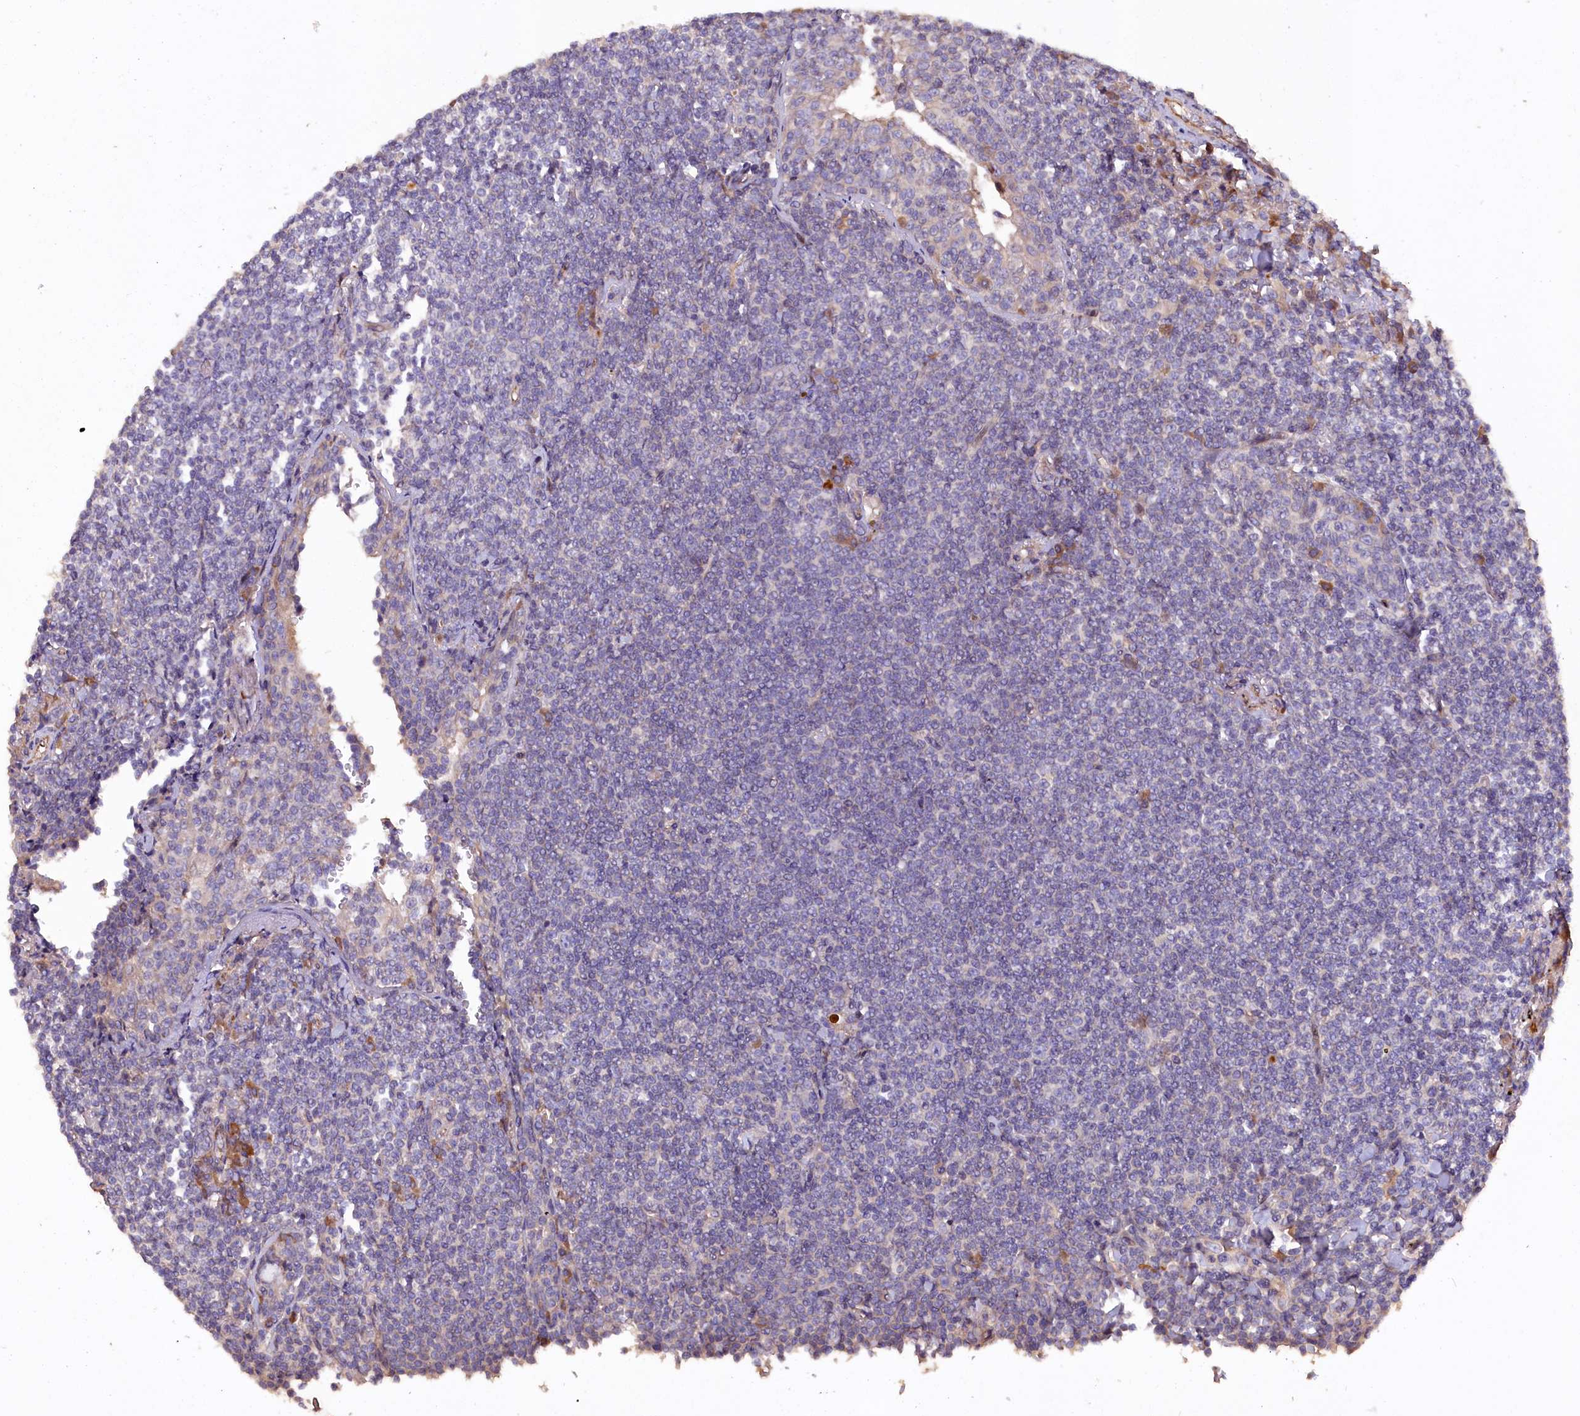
{"staining": {"intensity": "negative", "quantity": "none", "location": "none"}, "tissue": "lymphoma", "cell_type": "Tumor cells", "image_type": "cancer", "snomed": [{"axis": "morphology", "description": "Malignant lymphoma, non-Hodgkin's type, Low grade"}, {"axis": "topography", "description": "Lung"}], "caption": "DAB (3,3'-diaminobenzidine) immunohistochemical staining of malignant lymphoma, non-Hodgkin's type (low-grade) reveals no significant staining in tumor cells.", "gene": "GREB1L", "patient": {"sex": "female", "age": 71}}